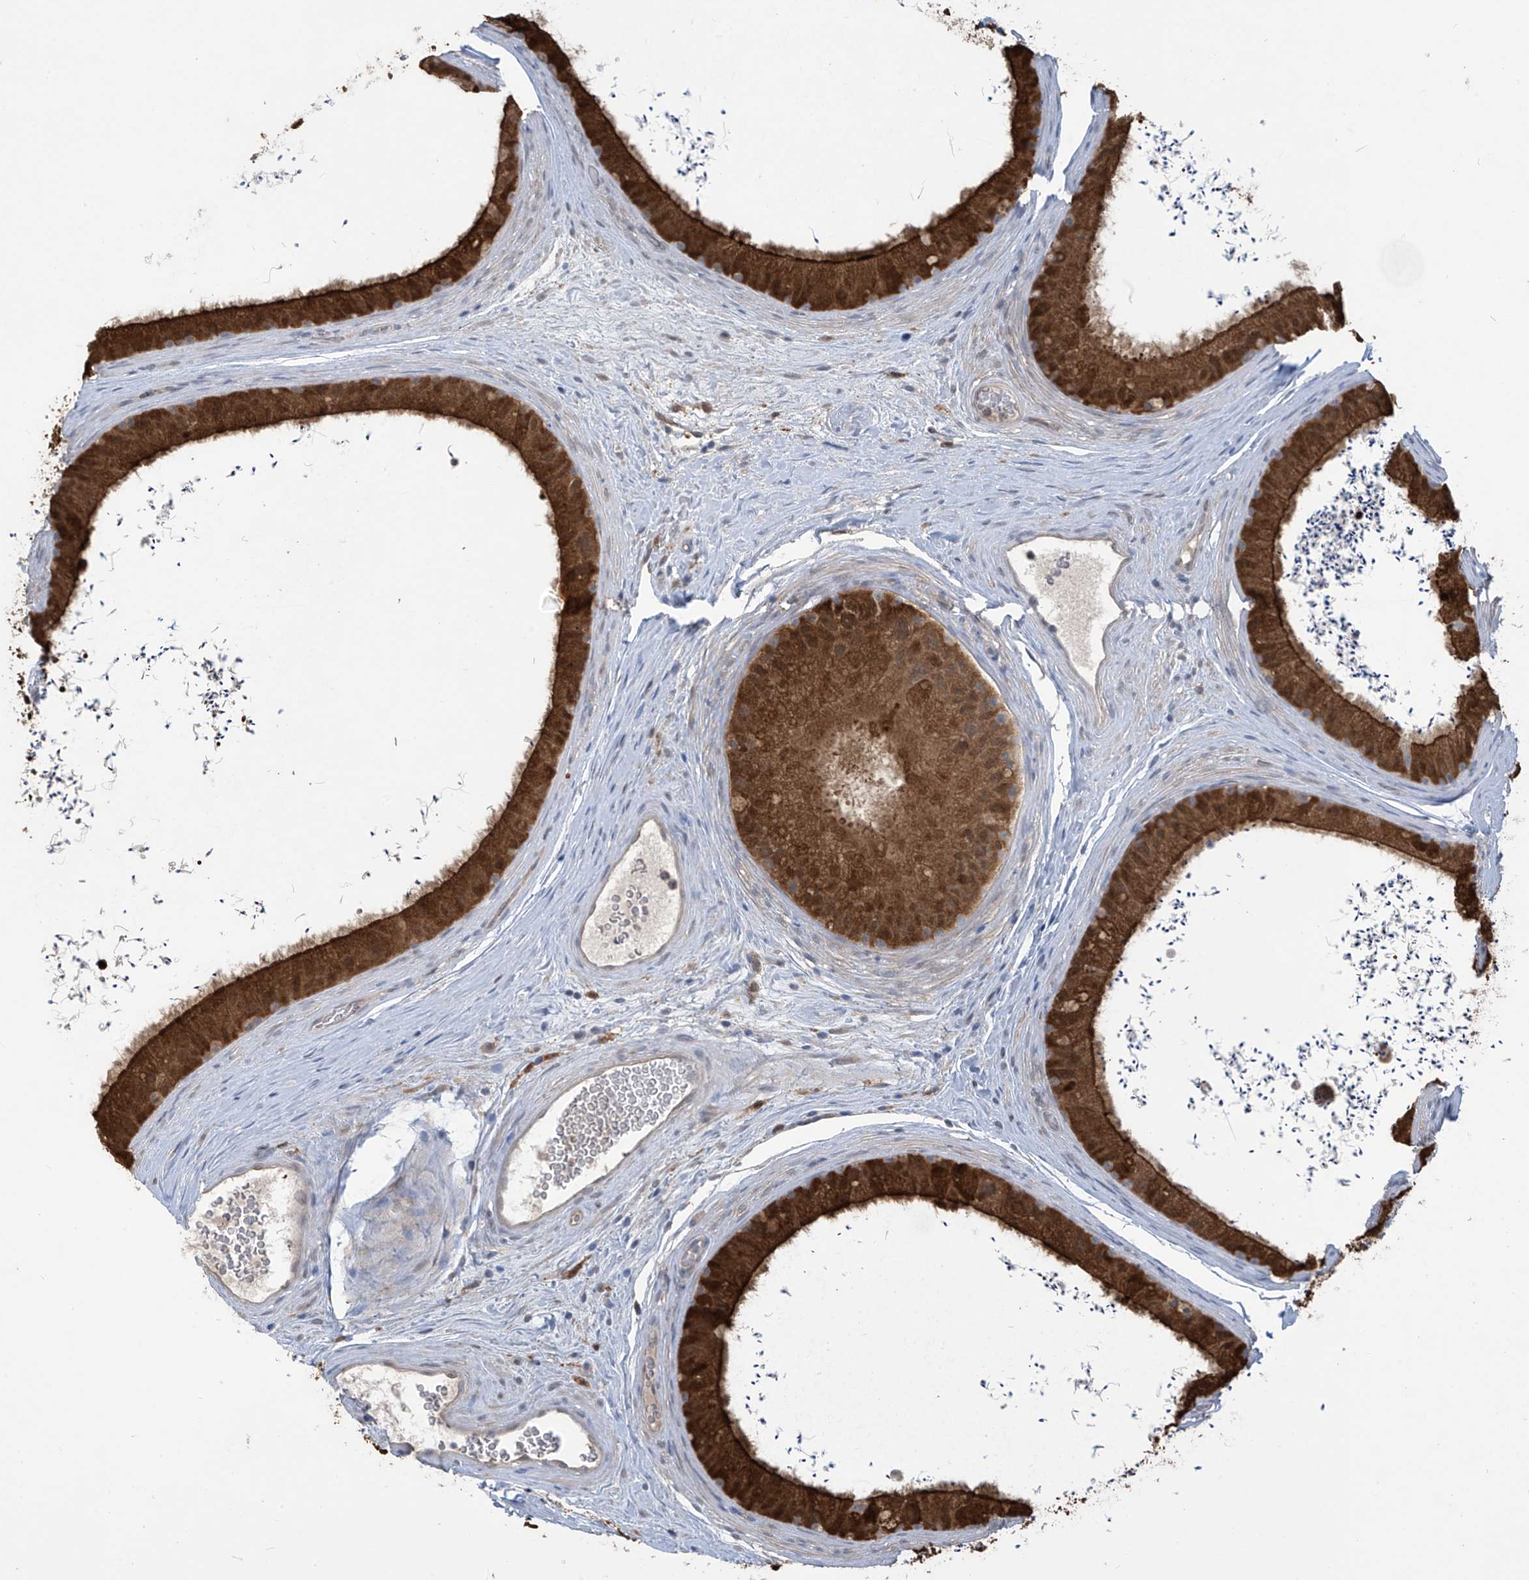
{"staining": {"intensity": "strong", "quantity": ">75%", "location": "cytoplasmic/membranous"}, "tissue": "epididymis", "cell_type": "Glandular cells", "image_type": "normal", "snomed": [{"axis": "morphology", "description": "Normal tissue, NOS"}, {"axis": "topography", "description": "Epididymis, spermatic cord, NOS"}], "caption": "About >75% of glandular cells in benign epididymis show strong cytoplasmic/membranous protein expression as visualized by brown immunohistochemical staining.", "gene": "IDH1", "patient": {"sex": "male", "age": 50}}